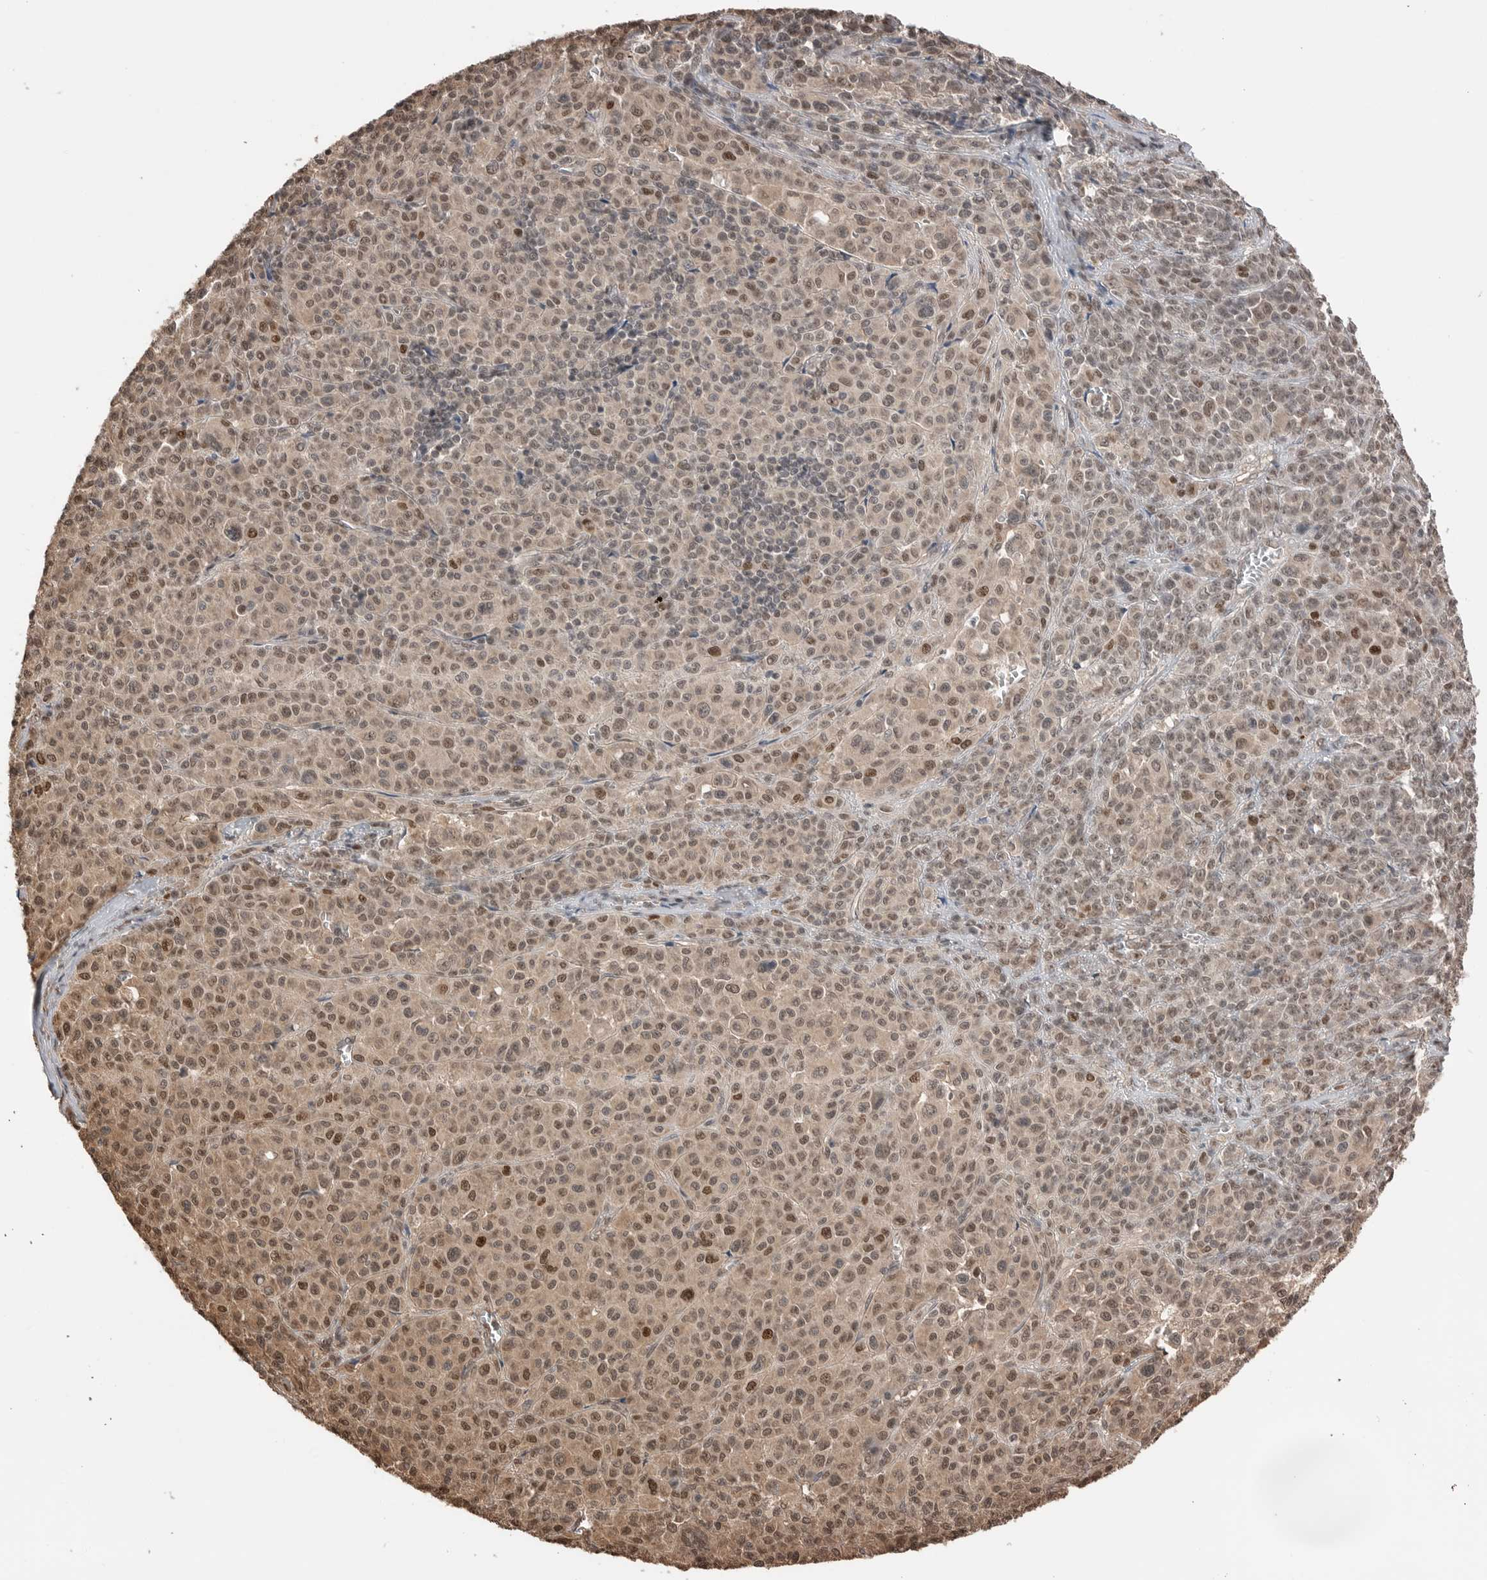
{"staining": {"intensity": "moderate", "quantity": ">75%", "location": "nuclear"}, "tissue": "melanoma", "cell_type": "Tumor cells", "image_type": "cancer", "snomed": [{"axis": "morphology", "description": "Malignant melanoma, Metastatic site"}, {"axis": "topography", "description": "Skin"}], "caption": "Immunohistochemistry photomicrograph of human melanoma stained for a protein (brown), which shows medium levels of moderate nuclear positivity in about >75% of tumor cells.", "gene": "PEAK1", "patient": {"sex": "female", "age": 74}}